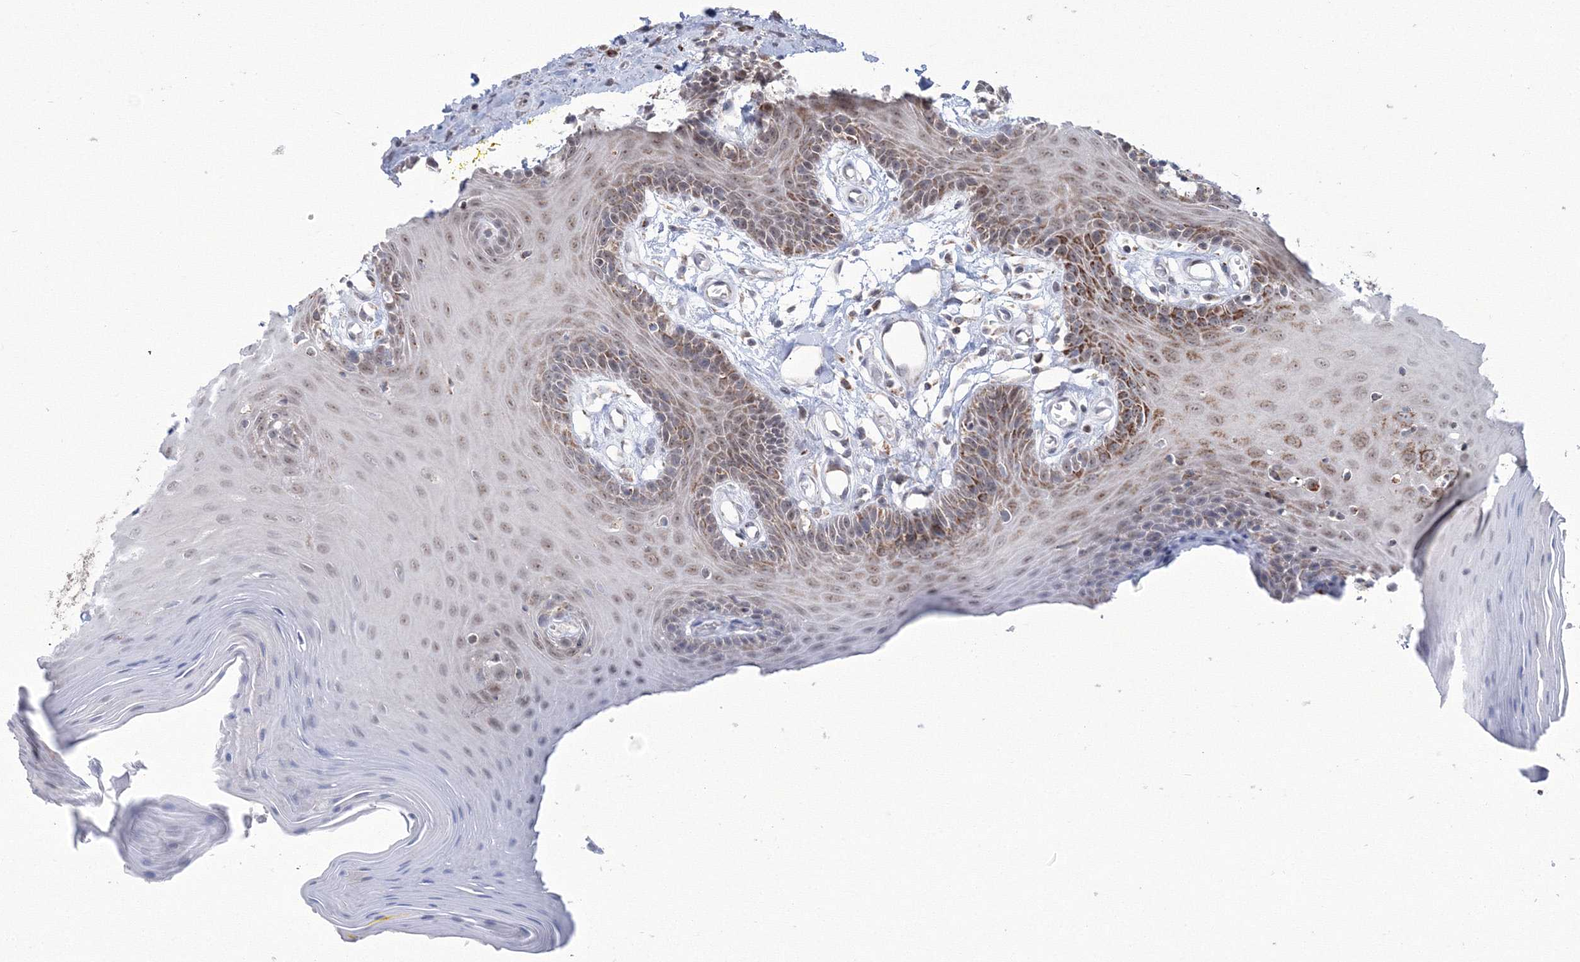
{"staining": {"intensity": "moderate", "quantity": ">75%", "location": "cytoplasmic/membranous,nuclear"}, "tissue": "oral mucosa", "cell_type": "Squamous epithelial cells", "image_type": "normal", "snomed": [{"axis": "morphology", "description": "Normal tissue, NOS"}, {"axis": "morphology", "description": "Squamous cell carcinoma, NOS"}, {"axis": "topography", "description": "Skeletal muscle"}, {"axis": "topography", "description": "Oral tissue"}, {"axis": "topography", "description": "Salivary gland"}, {"axis": "topography", "description": "Head-Neck"}], "caption": "DAB (3,3'-diaminobenzidine) immunohistochemical staining of unremarkable oral mucosa demonstrates moderate cytoplasmic/membranous,nuclear protein expression in approximately >75% of squamous epithelial cells.", "gene": "GRSF1", "patient": {"sex": "male", "age": 54}}